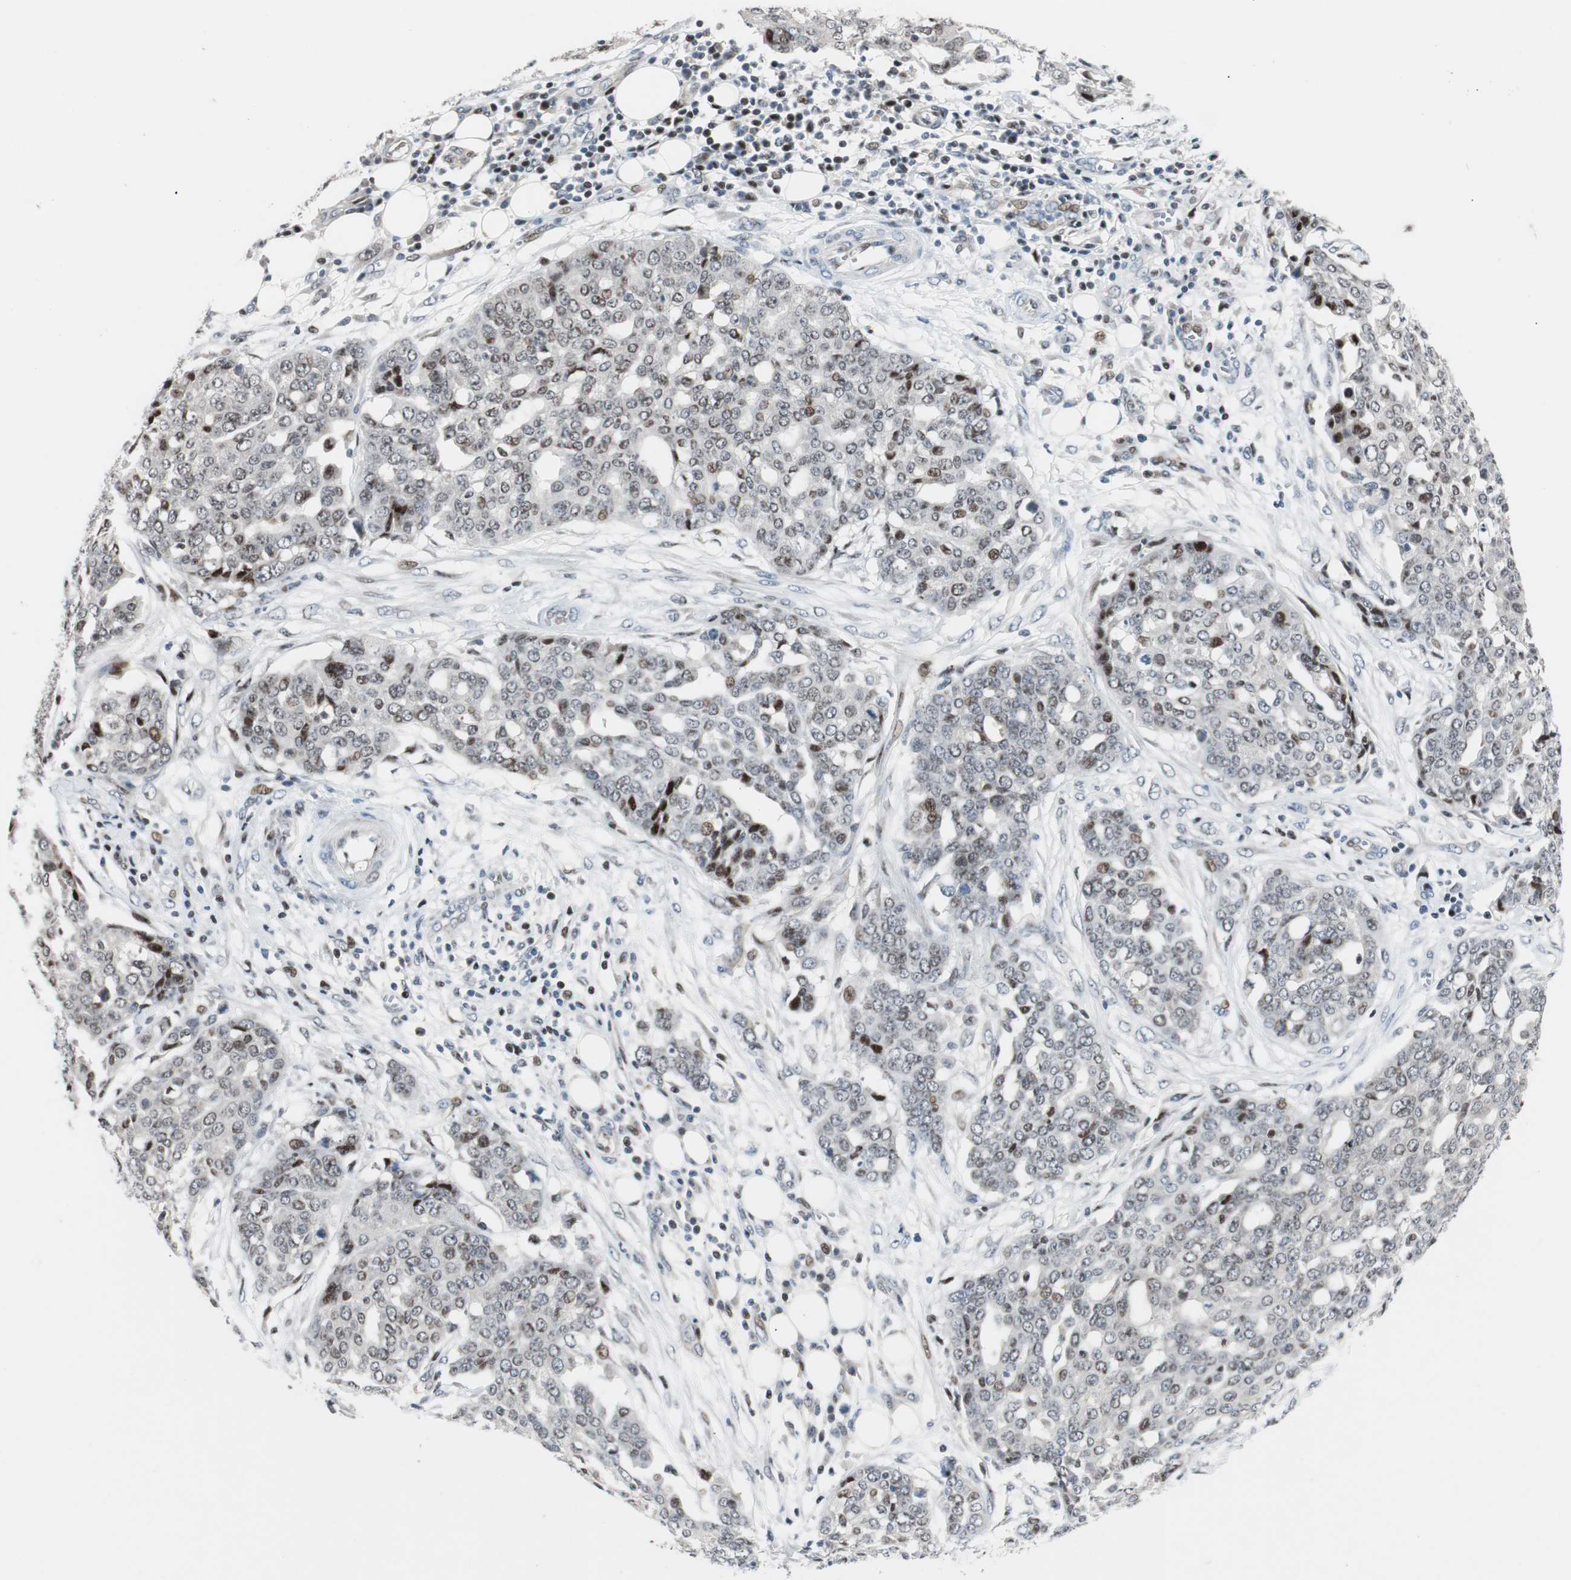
{"staining": {"intensity": "weak", "quantity": "<25%", "location": "nuclear"}, "tissue": "ovarian cancer", "cell_type": "Tumor cells", "image_type": "cancer", "snomed": [{"axis": "morphology", "description": "Cystadenocarcinoma, serous, NOS"}, {"axis": "topography", "description": "Soft tissue"}, {"axis": "topography", "description": "Ovary"}], "caption": "A micrograph of serous cystadenocarcinoma (ovarian) stained for a protein reveals no brown staining in tumor cells. Nuclei are stained in blue.", "gene": "RAD1", "patient": {"sex": "female", "age": 57}}